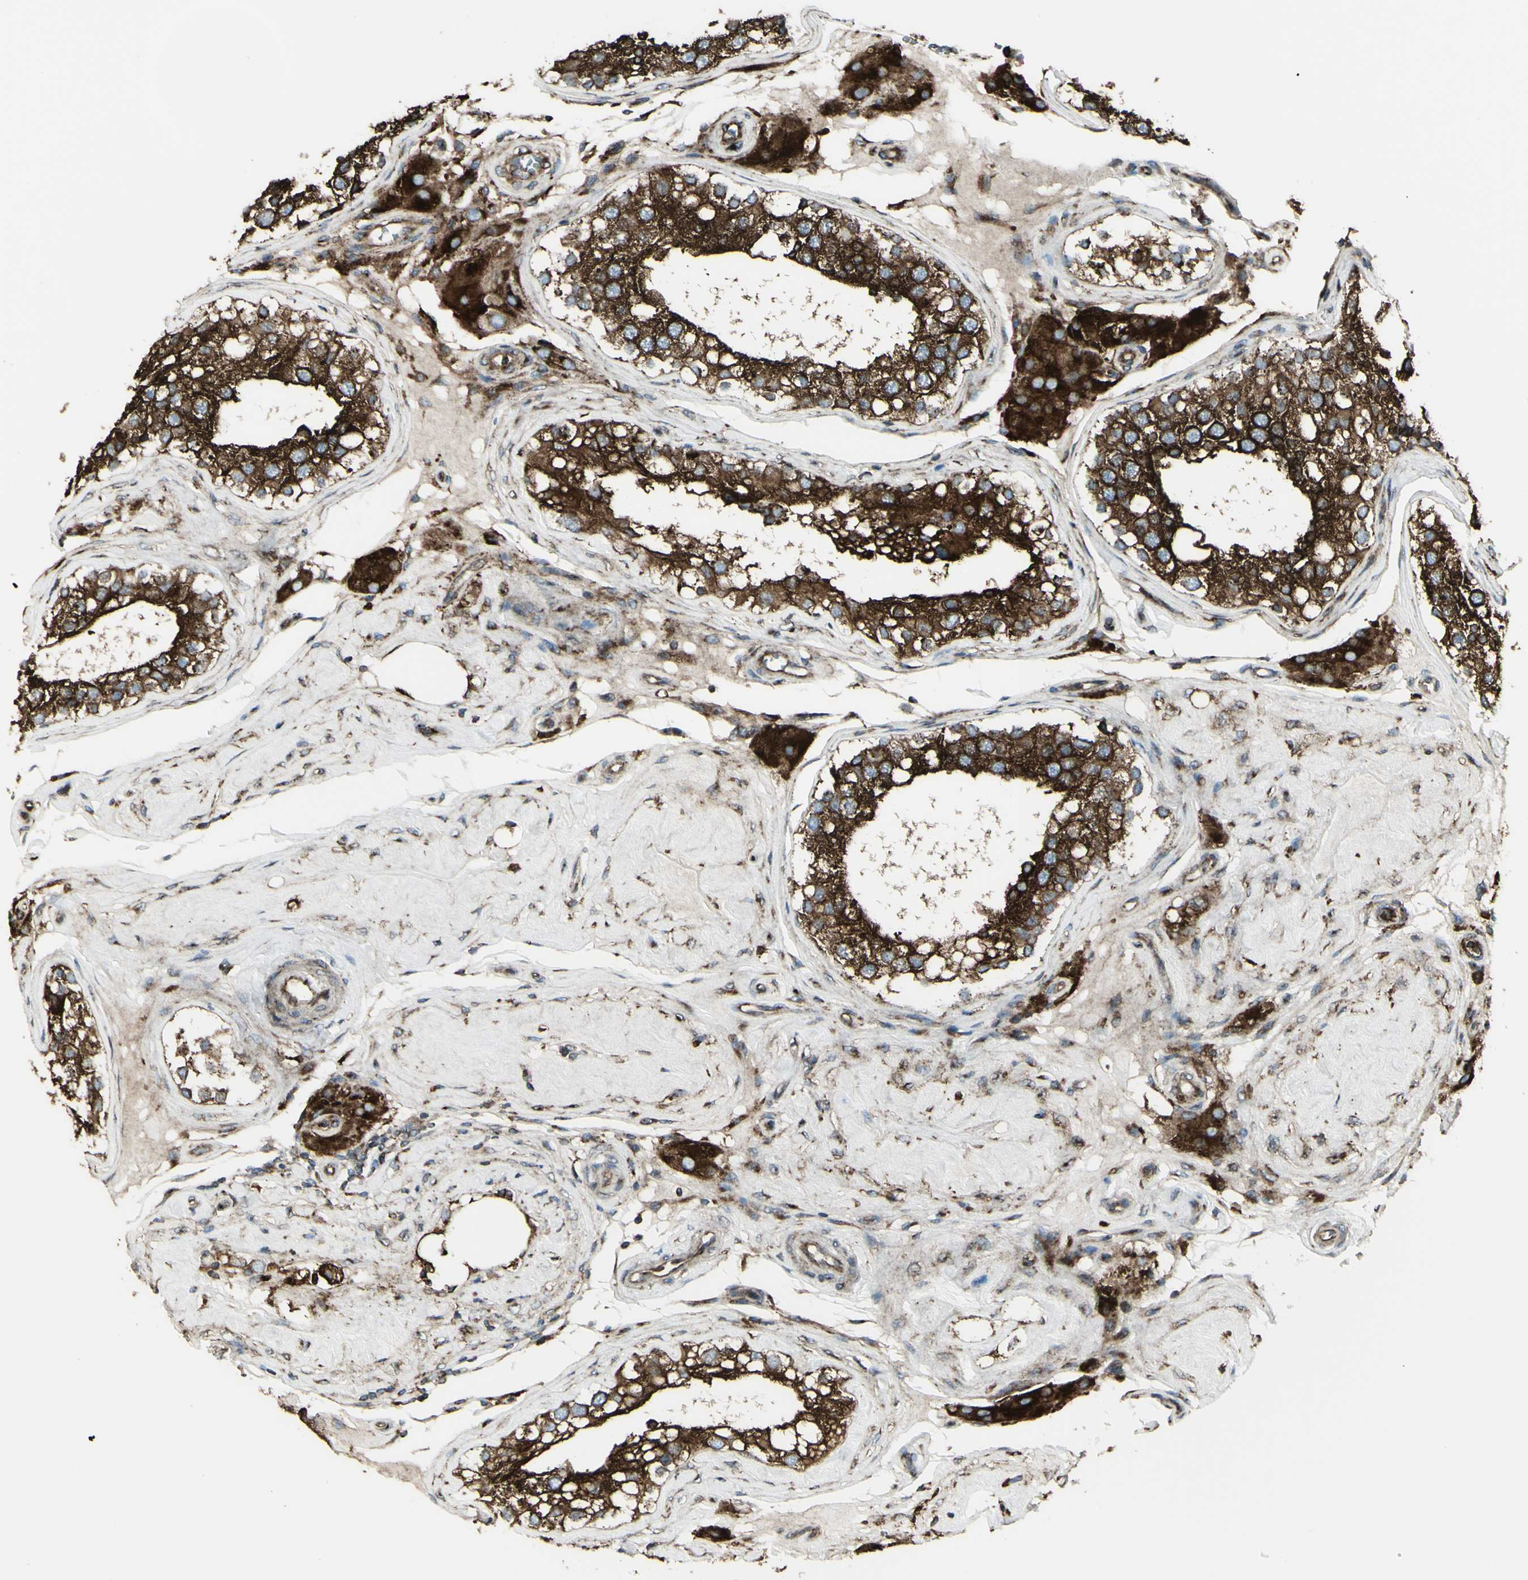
{"staining": {"intensity": "strong", "quantity": ">75%", "location": "cytoplasmic/membranous"}, "tissue": "testis", "cell_type": "Cells in seminiferous ducts", "image_type": "normal", "snomed": [{"axis": "morphology", "description": "Normal tissue, NOS"}, {"axis": "topography", "description": "Testis"}], "caption": "Immunohistochemical staining of normal testis reveals strong cytoplasmic/membranous protein positivity in about >75% of cells in seminiferous ducts.", "gene": "NAPA", "patient": {"sex": "male", "age": 68}}